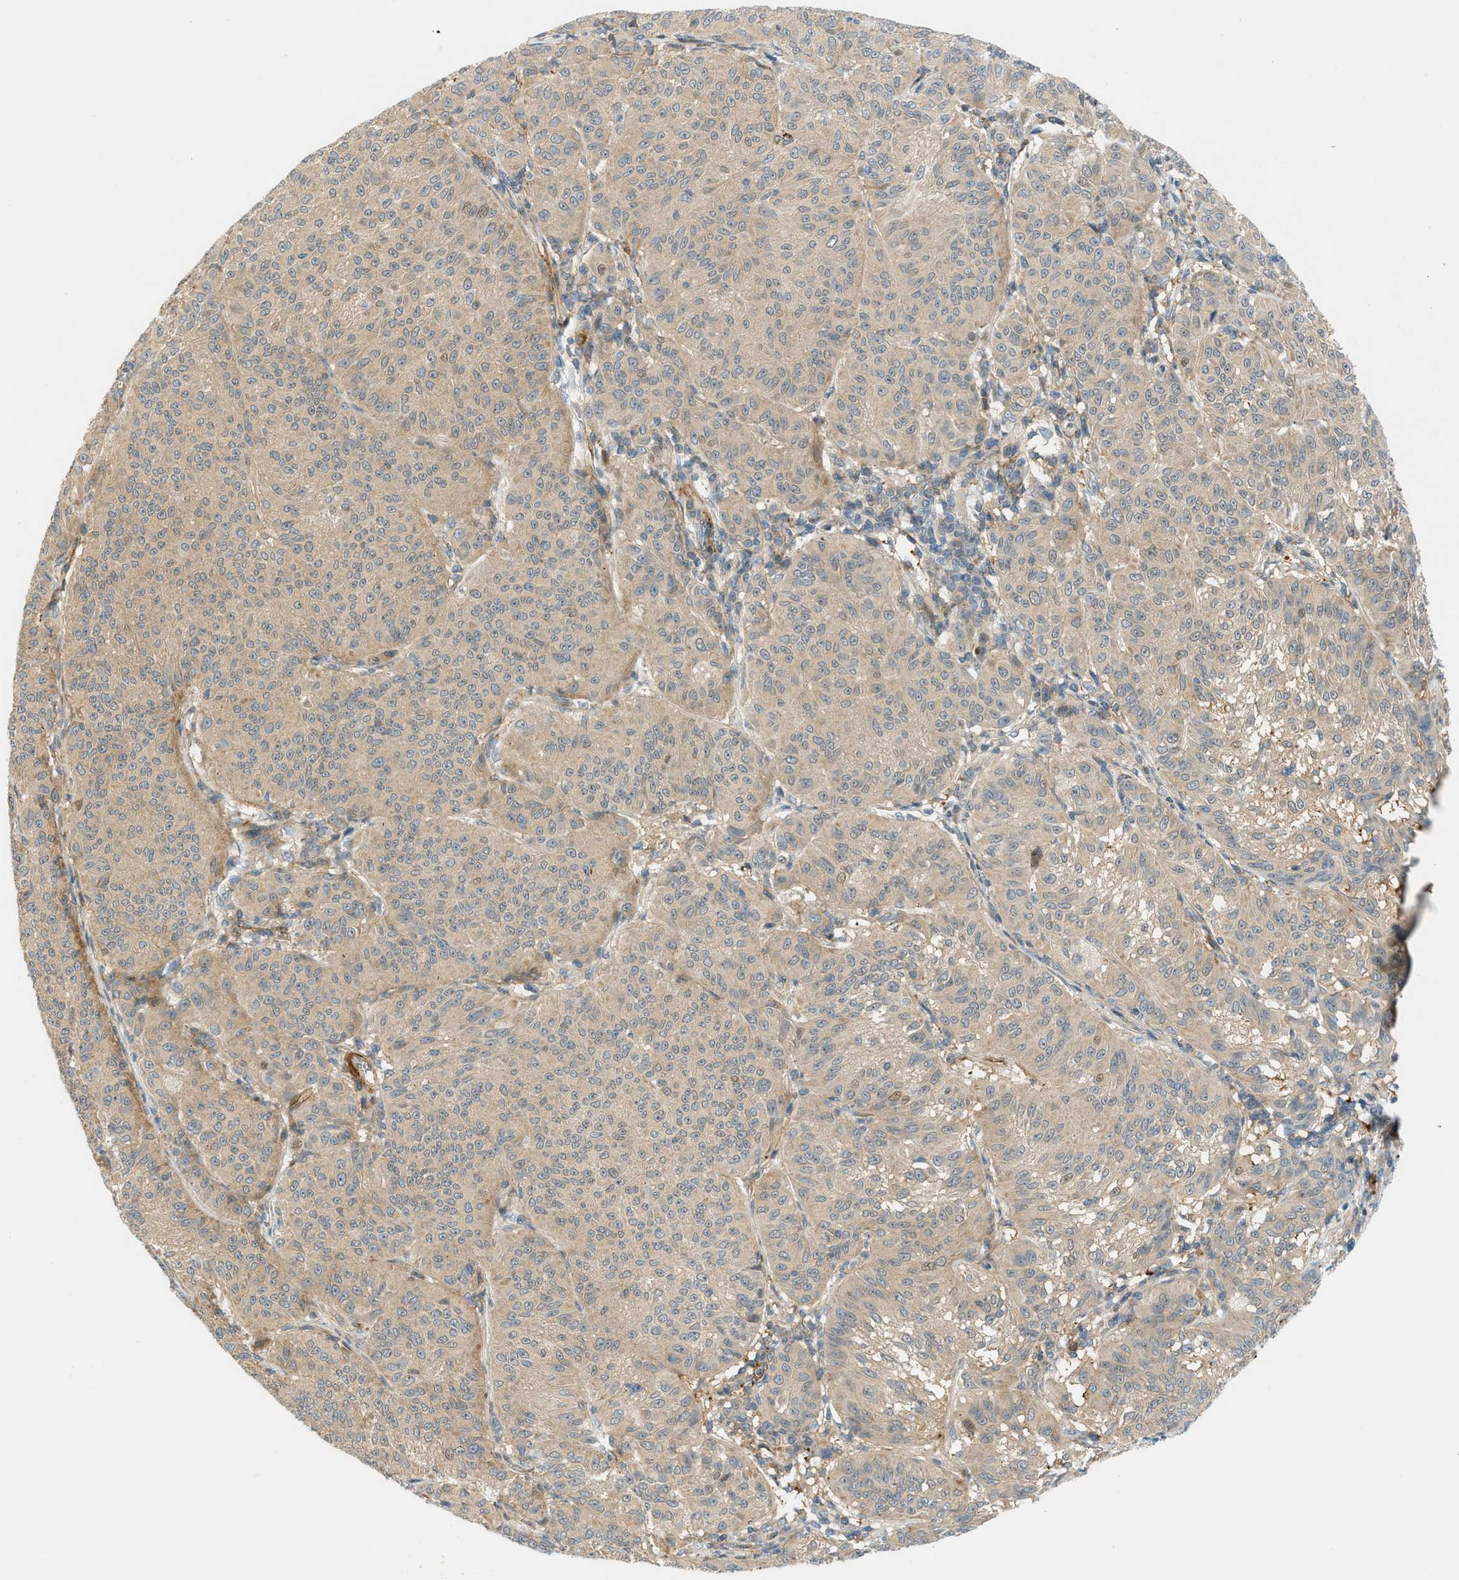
{"staining": {"intensity": "weak", "quantity": ">75%", "location": "cytoplasmic/membranous"}, "tissue": "melanoma", "cell_type": "Tumor cells", "image_type": "cancer", "snomed": [{"axis": "morphology", "description": "Malignant melanoma, NOS"}, {"axis": "topography", "description": "Skin"}], "caption": "A histopathology image of human melanoma stained for a protein demonstrates weak cytoplasmic/membranous brown staining in tumor cells.", "gene": "EDNRA", "patient": {"sex": "female", "age": 72}}